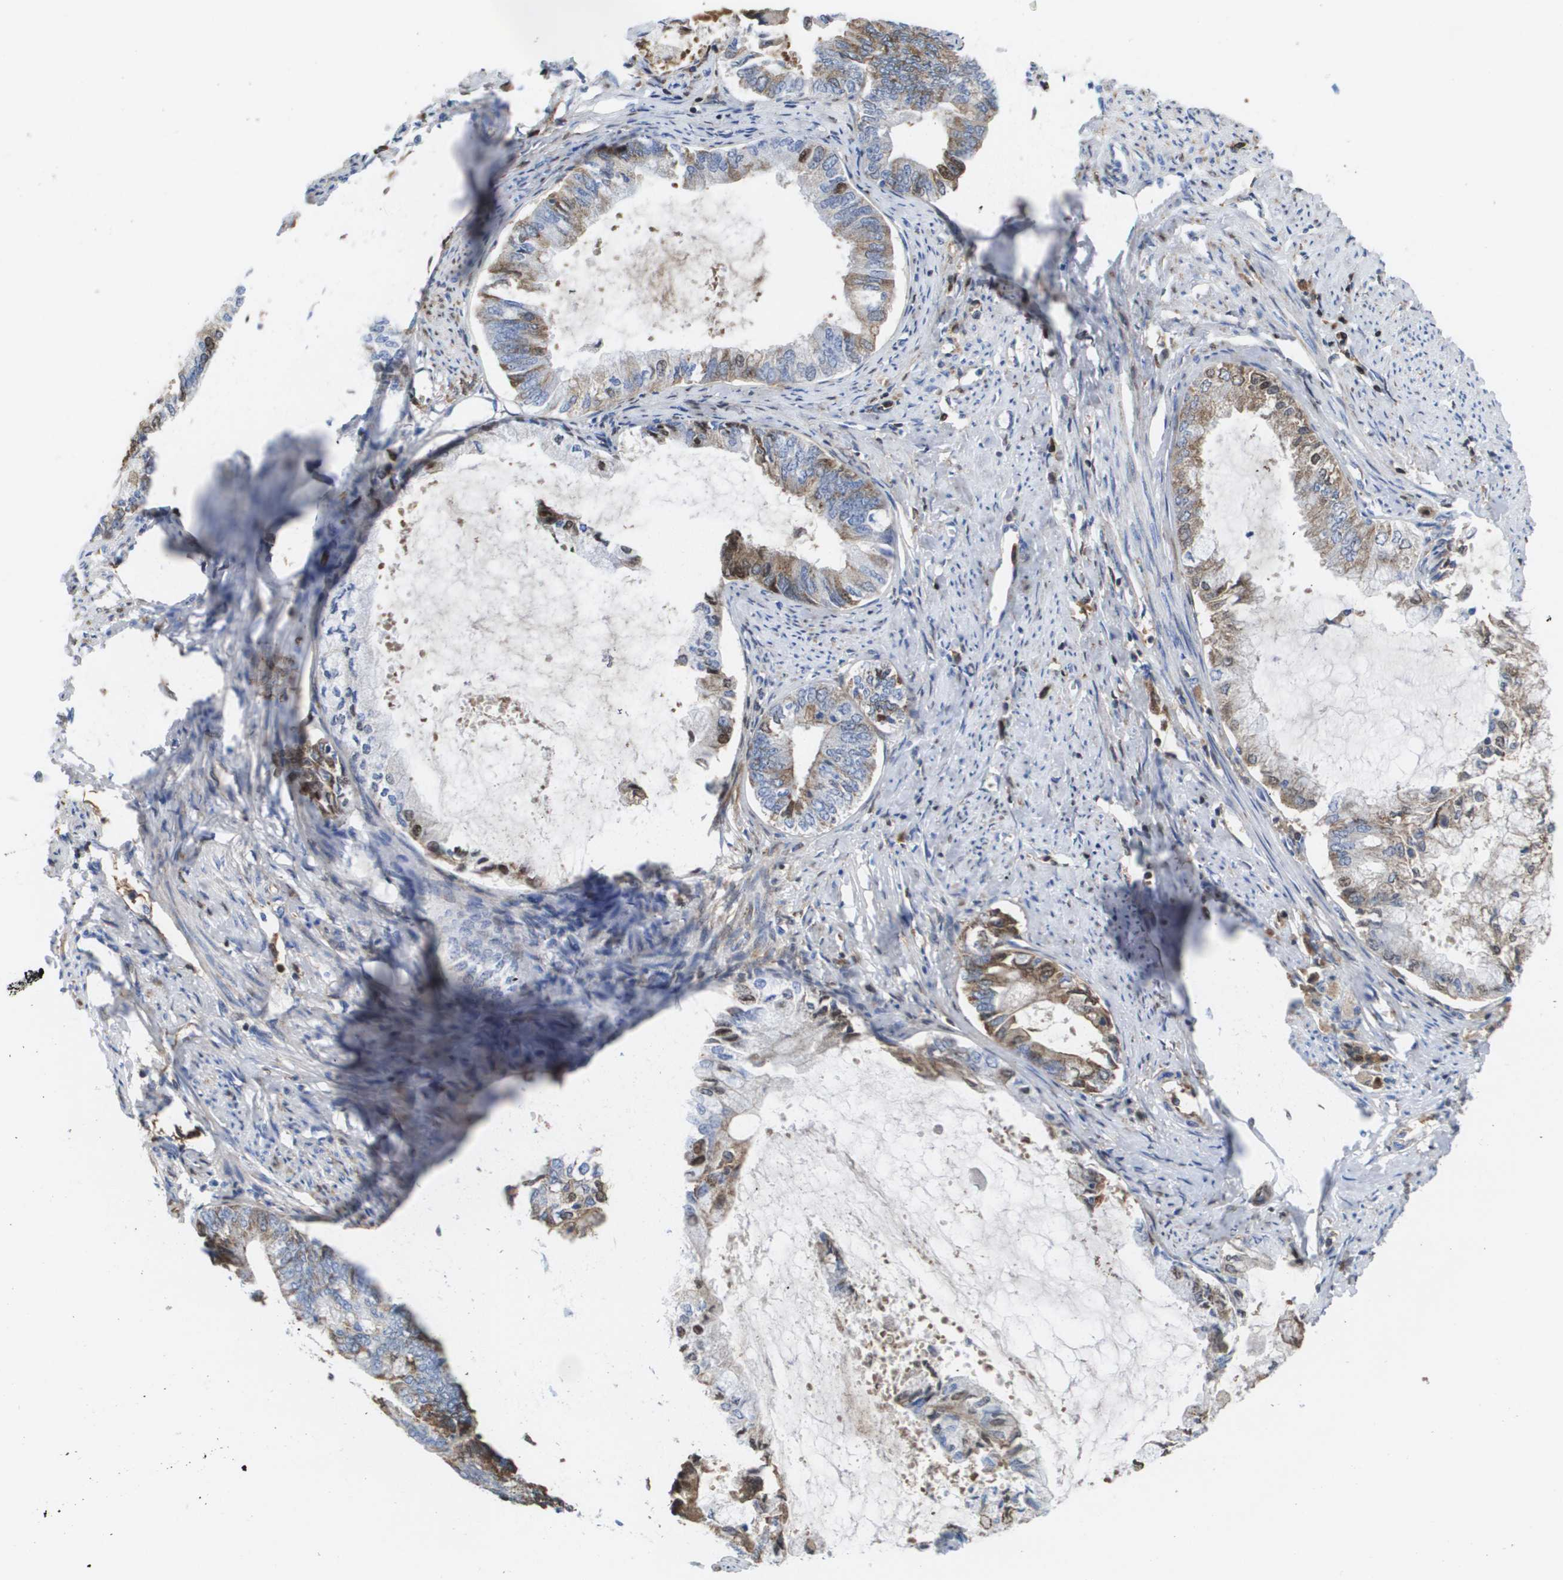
{"staining": {"intensity": "weak", "quantity": ">75%", "location": "cytoplasmic/membranous"}, "tissue": "endometrial cancer", "cell_type": "Tumor cells", "image_type": "cancer", "snomed": [{"axis": "morphology", "description": "Adenocarcinoma, NOS"}, {"axis": "topography", "description": "Endometrium"}], "caption": "Protein staining exhibits weak cytoplasmic/membranous expression in approximately >75% of tumor cells in endometrial cancer.", "gene": "SERPINC1", "patient": {"sex": "female", "age": 86}}